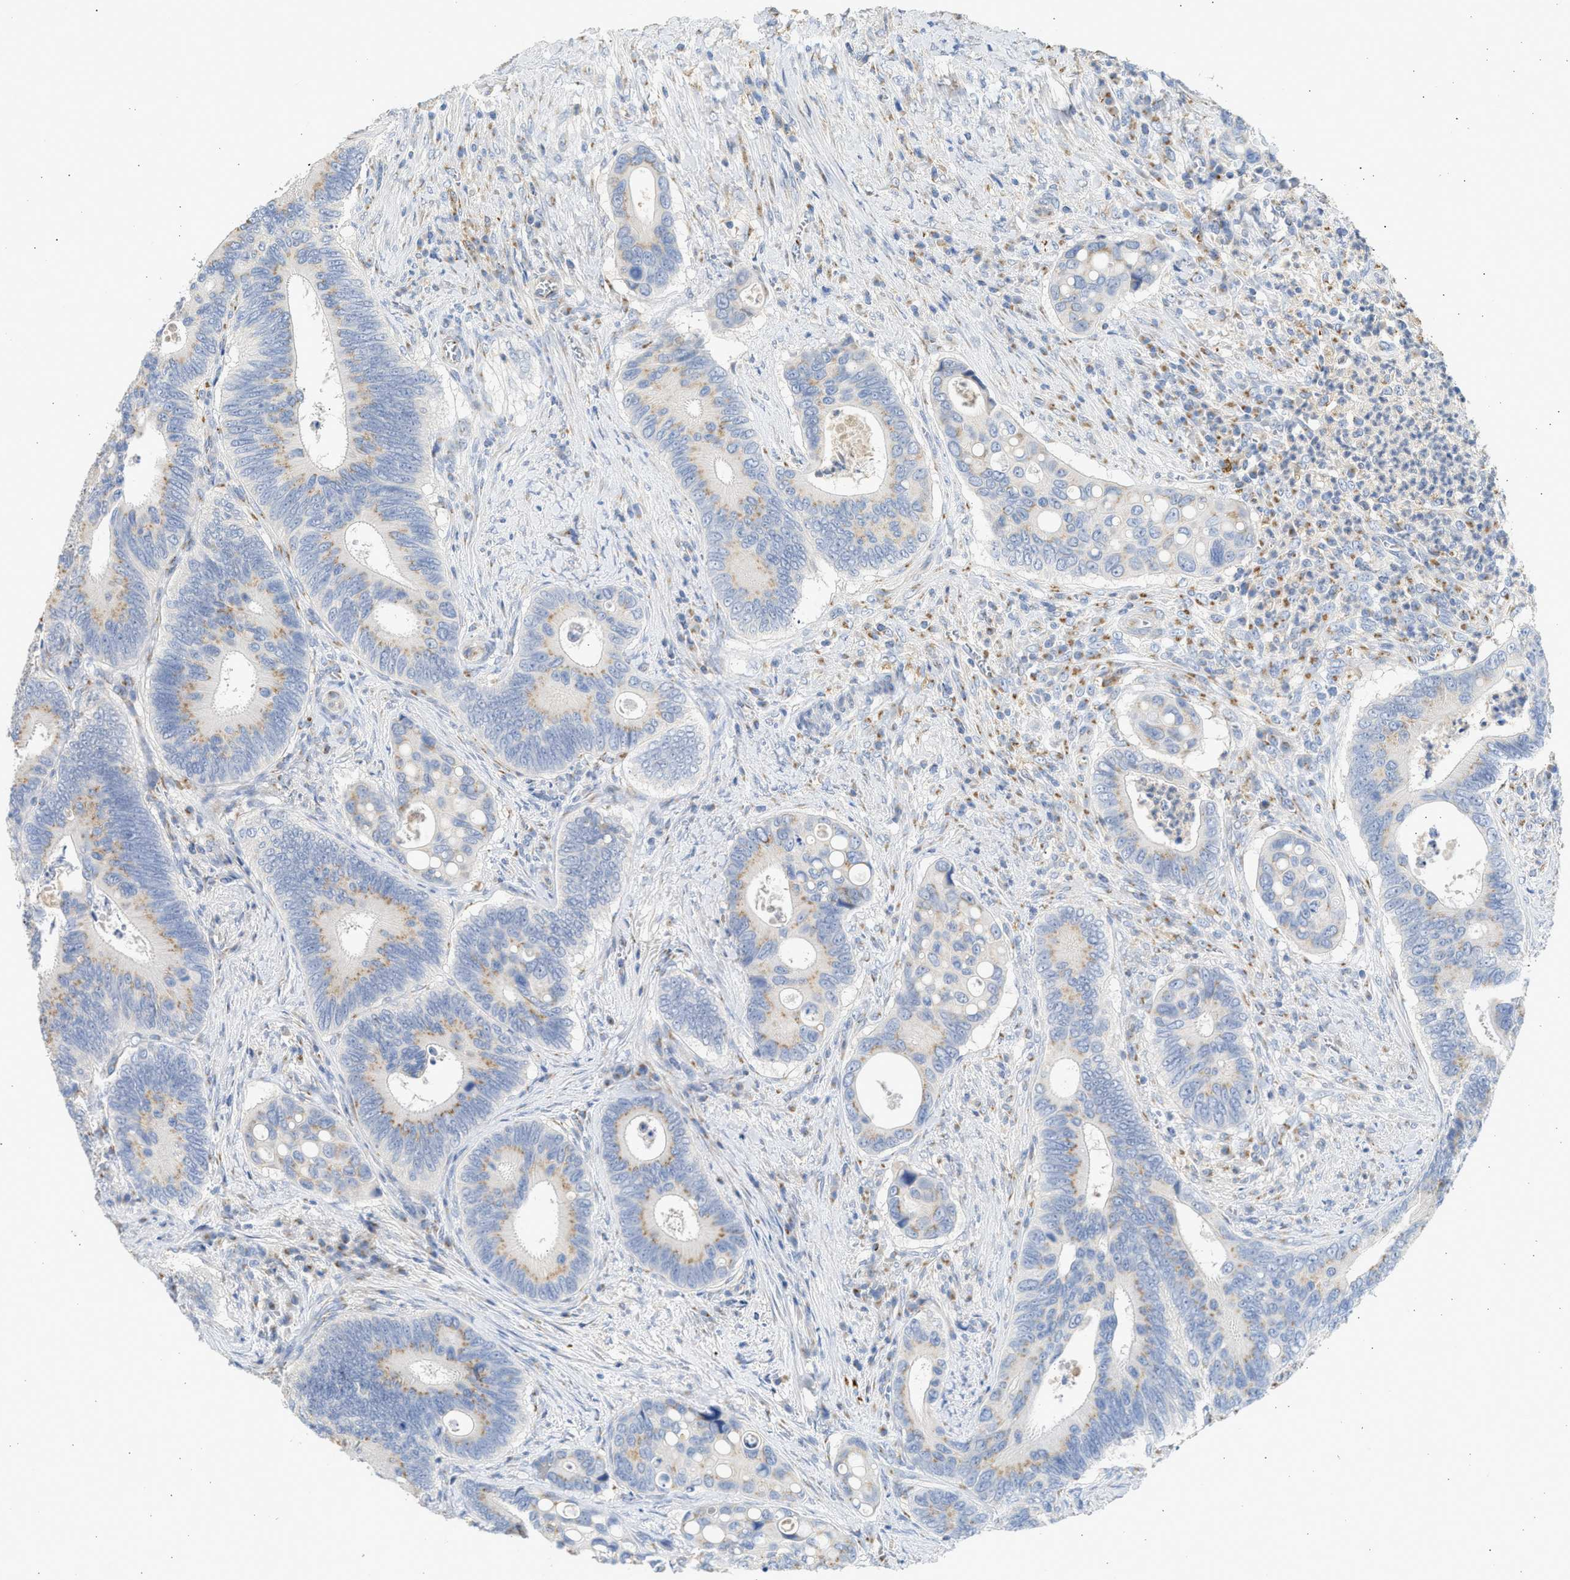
{"staining": {"intensity": "weak", "quantity": "25%-75%", "location": "cytoplasmic/membranous"}, "tissue": "colorectal cancer", "cell_type": "Tumor cells", "image_type": "cancer", "snomed": [{"axis": "morphology", "description": "Inflammation, NOS"}, {"axis": "morphology", "description": "Adenocarcinoma, NOS"}, {"axis": "topography", "description": "Colon"}], "caption": "About 25%-75% of tumor cells in human colorectal cancer show weak cytoplasmic/membranous protein positivity as visualized by brown immunohistochemical staining.", "gene": "IPO8", "patient": {"sex": "male", "age": 72}}